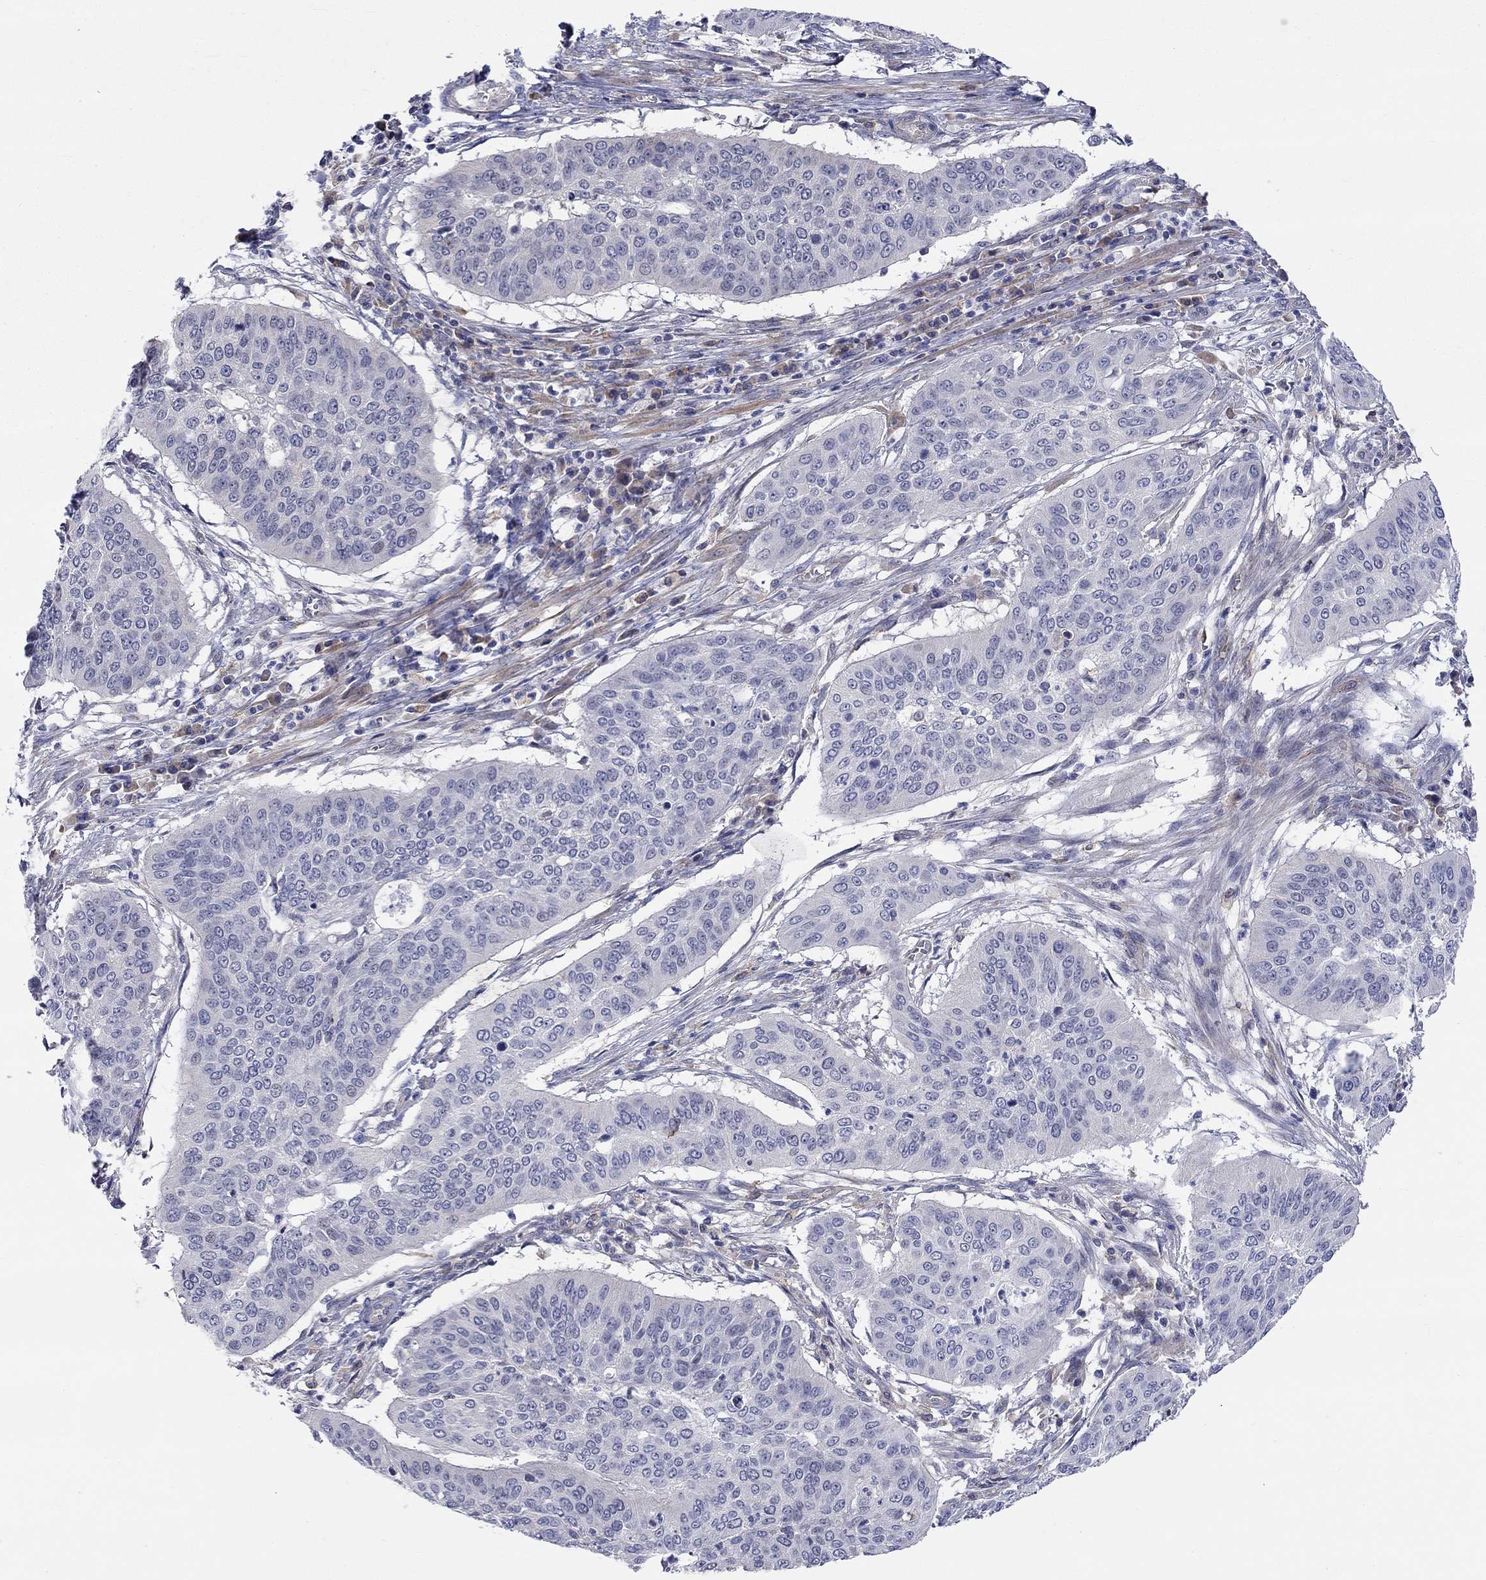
{"staining": {"intensity": "negative", "quantity": "none", "location": "none"}, "tissue": "cervical cancer", "cell_type": "Tumor cells", "image_type": "cancer", "snomed": [{"axis": "morphology", "description": "Squamous cell carcinoma, NOS"}, {"axis": "topography", "description": "Cervix"}], "caption": "IHC micrograph of human cervical squamous cell carcinoma stained for a protein (brown), which exhibits no expression in tumor cells. The staining was performed using DAB to visualize the protein expression in brown, while the nuclei were stained in blue with hematoxylin (Magnification: 20x).", "gene": "PCDHGA10", "patient": {"sex": "female", "age": 39}}